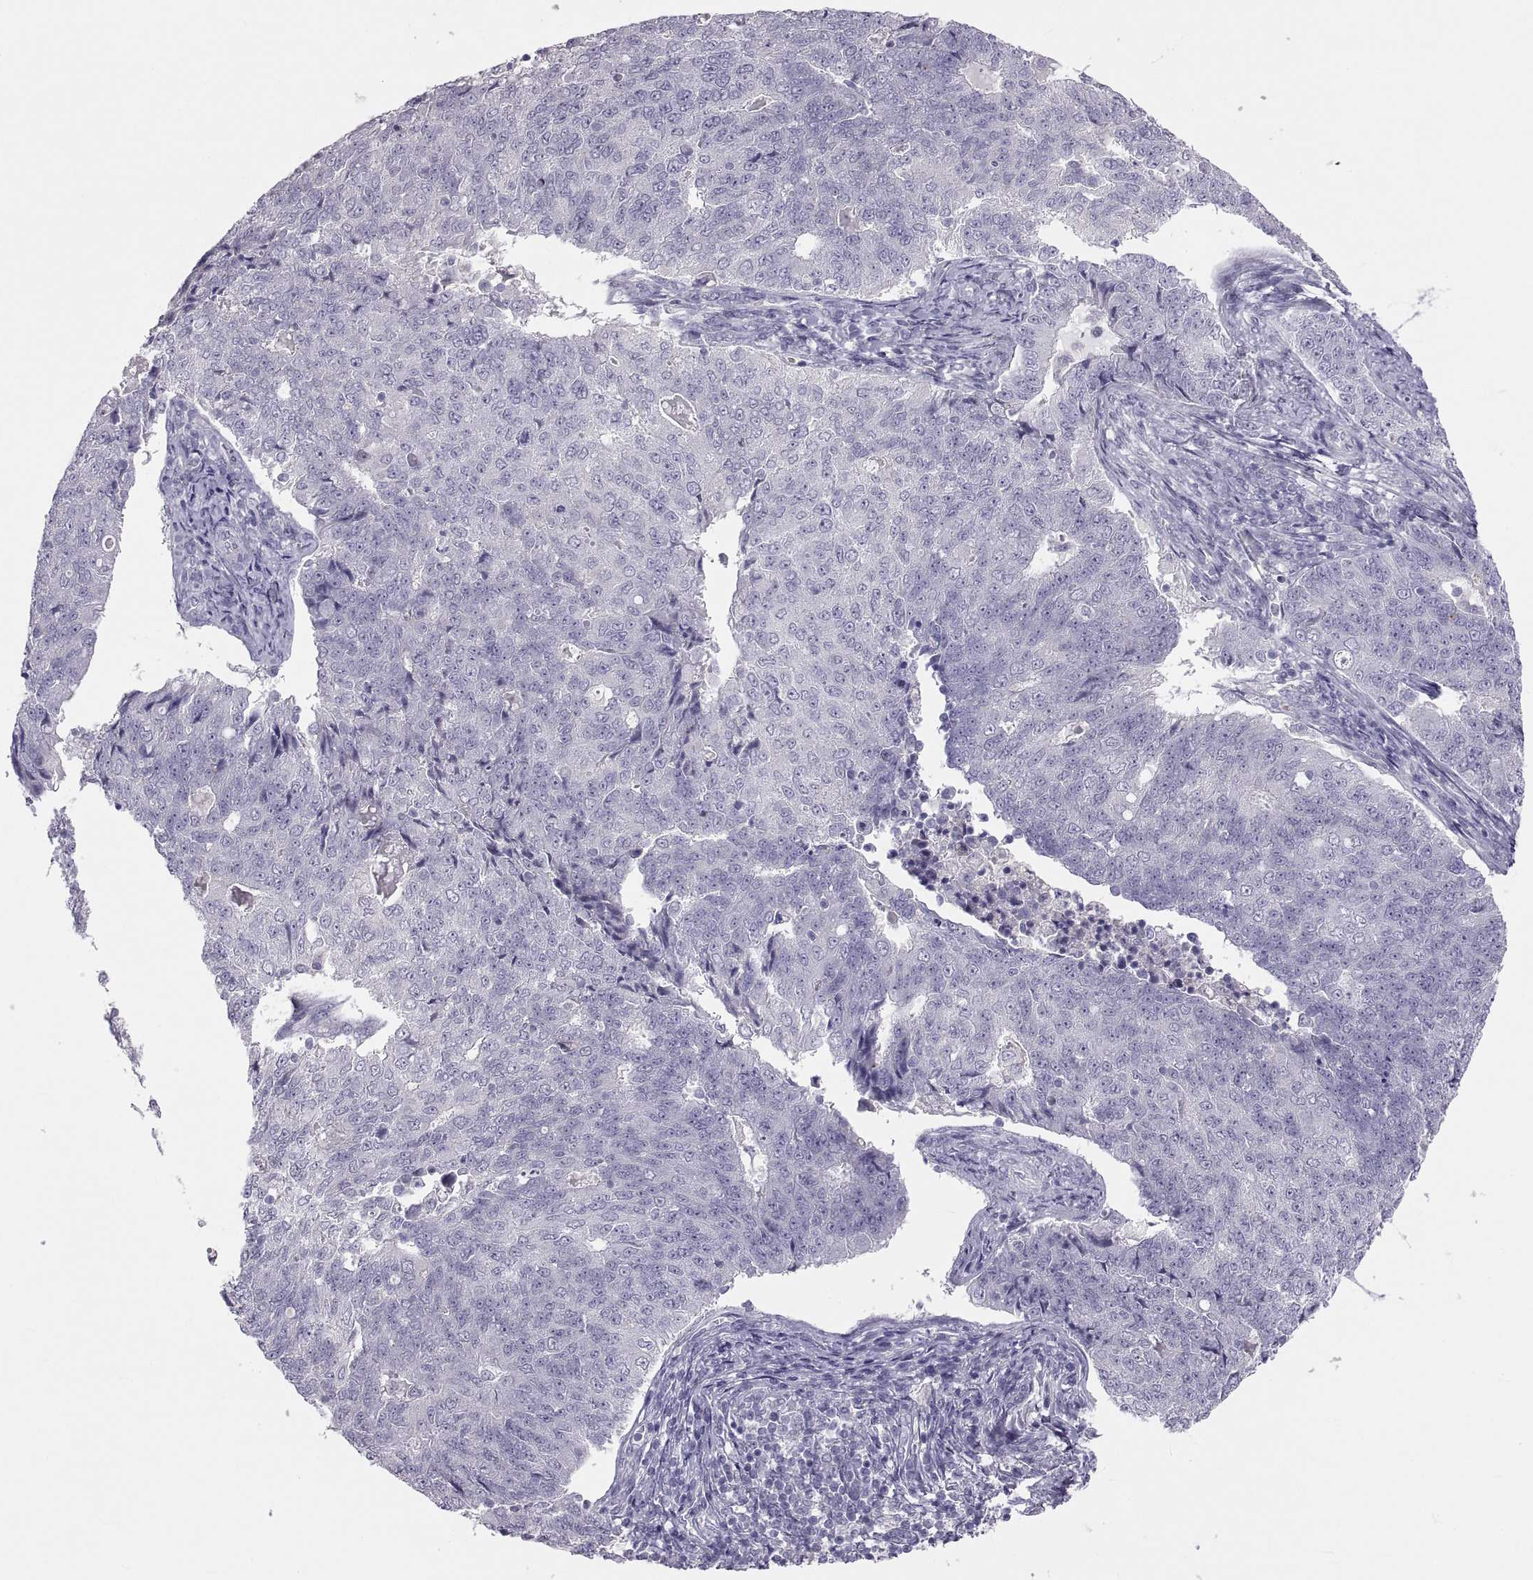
{"staining": {"intensity": "negative", "quantity": "none", "location": "none"}, "tissue": "endometrial cancer", "cell_type": "Tumor cells", "image_type": "cancer", "snomed": [{"axis": "morphology", "description": "Adenocarcinoma, NOS"}, {"axis": "topography", "description": "Endometrium"}], "caption": "Endometrial cancer (adenocarcinoma) was stained to show a protein in brown. There is no significant staining in tumor cells.", "gene": "CRYBB3", "patient": {"sex": "female", "age": 43}}